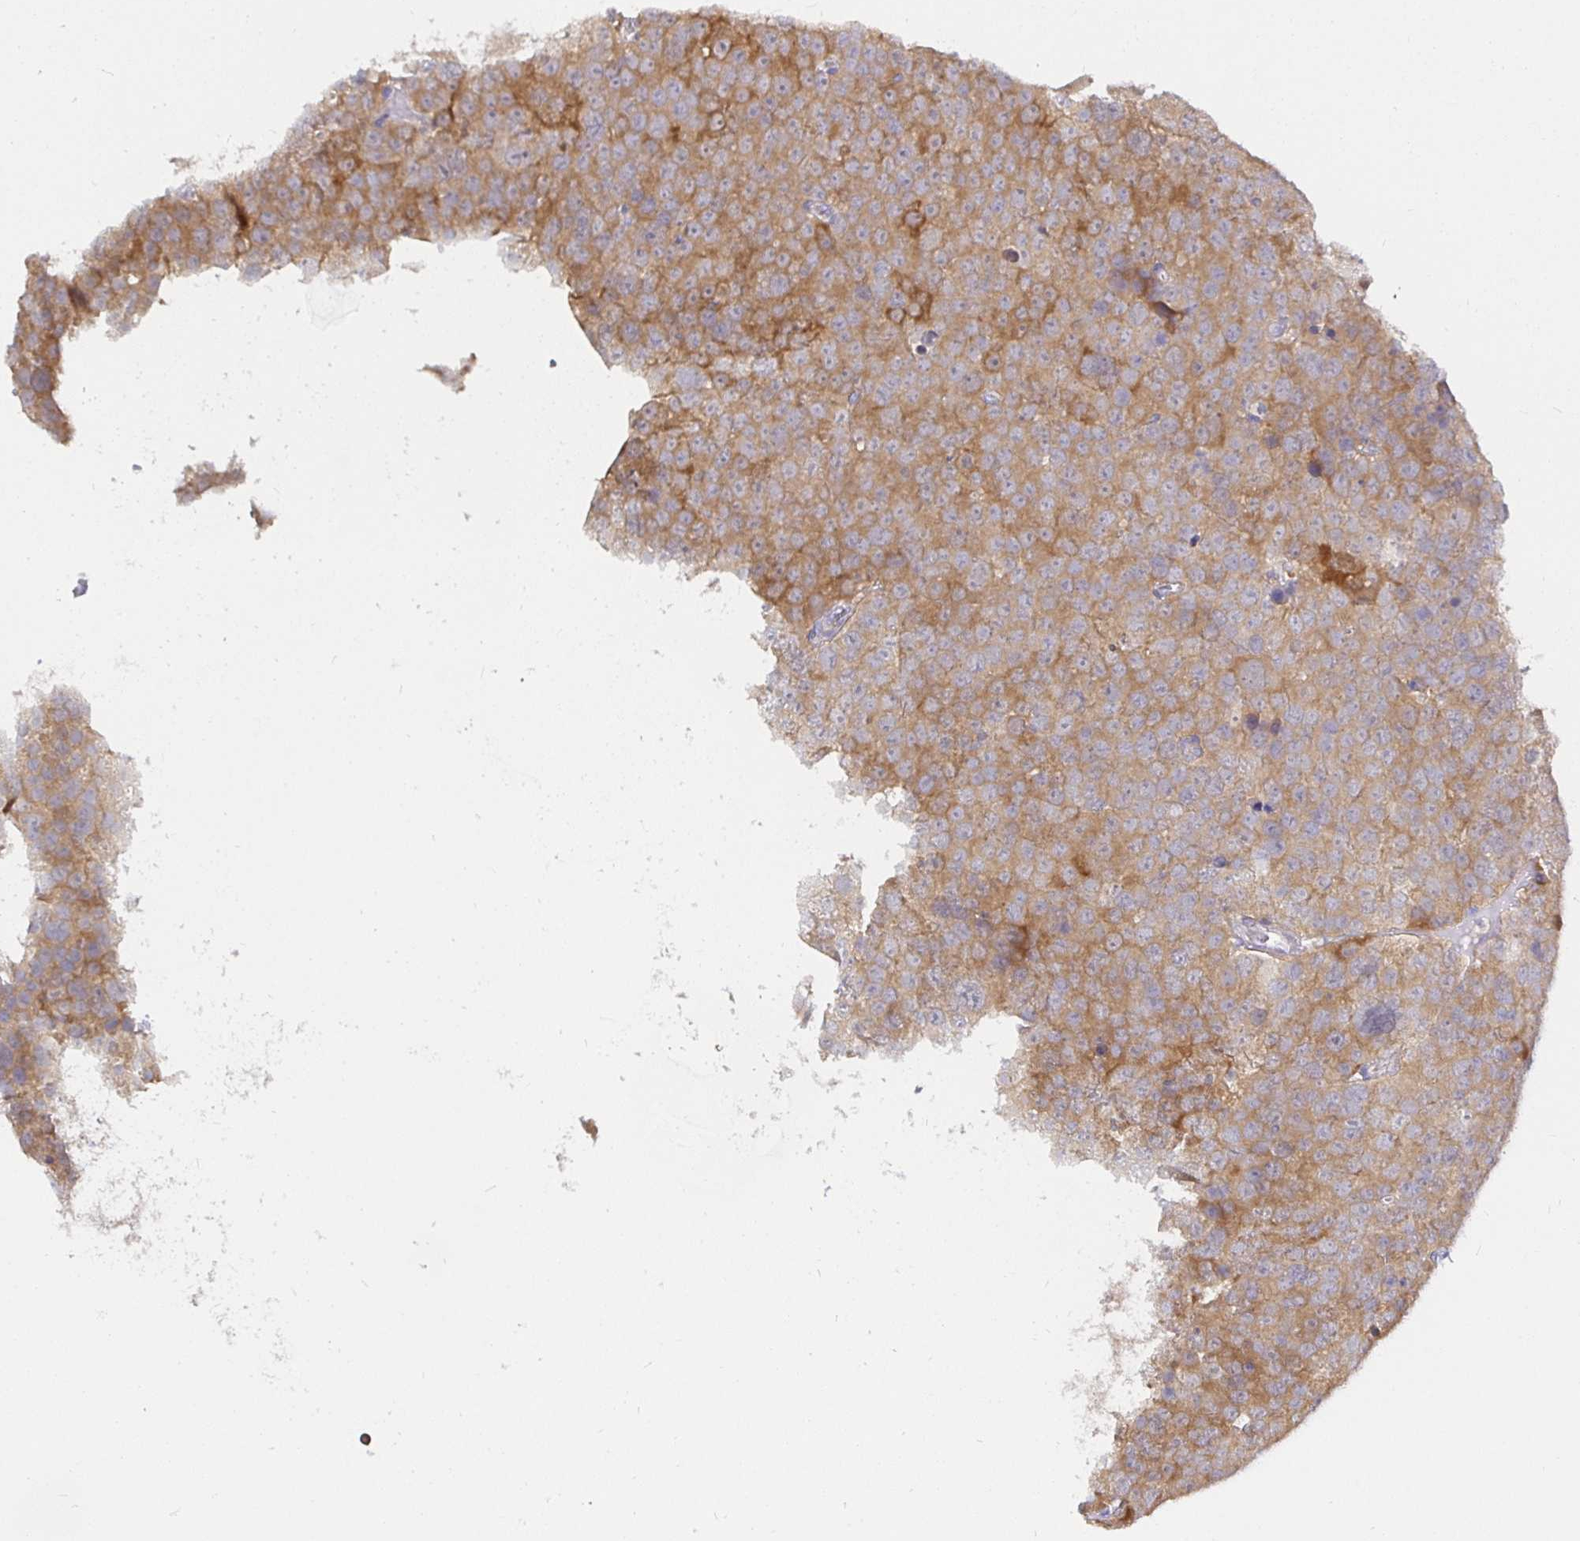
{"staining": {"intensity": "moderate", "quantity": ">75%", "location": "cytoplasmic/membranous"}, "tissue": "testis cancer", "cell_type": "Tumor cells", "image_type": "cancer", "snomed": [{"axis": "morphology", "description": "Seminoma, NOS"}, {"axis": "topography", "description": "Testis"}], "caption": "Tumor cells display moderate cytoplasmic/membranous expression in approximately >75% of cells in testis cancer (seminoma).", "gene": "KIF21A", "patient": {"sex": "male", "age": 71}}